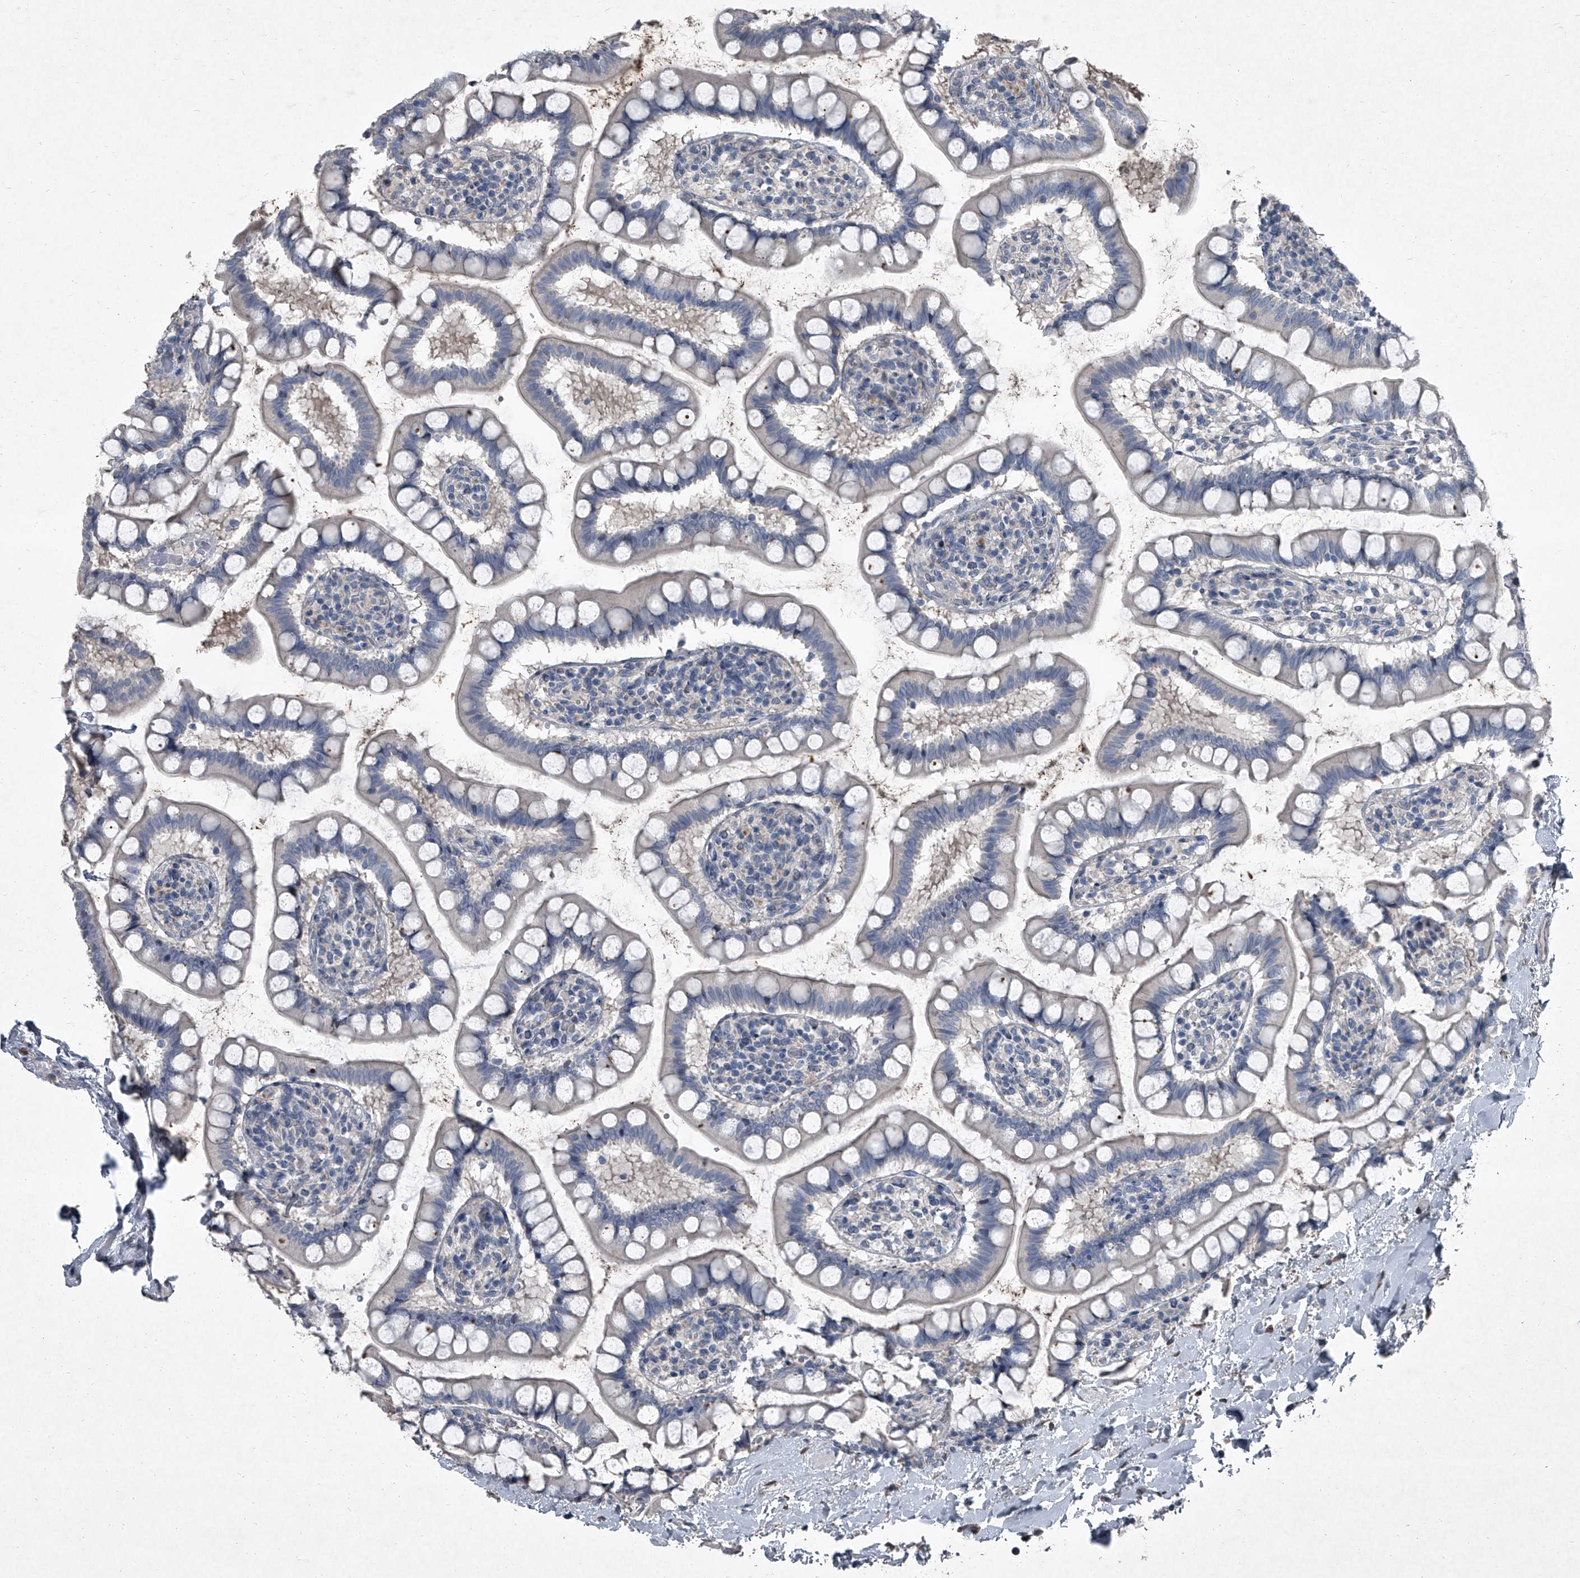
{"staining": {"intensity": "negative", "quantity": "none", "location": "none"}, "tissue": "small intestine", "cell_type": "Glandular cells", "image_type": "normal", "snomed": [{"axis": "morphology", "description": "Normal tissue, NOS"}, {"axis": "topography", "description": "Small intestine"}], "caption": "Small intestine was stained to show a protein in brown. There is no significant expression in glandular cells. (DAB IHC with hematoxylin counter stain).", "gene": "HEPHL1", "patient": {"sex": "female", "age": 84}}